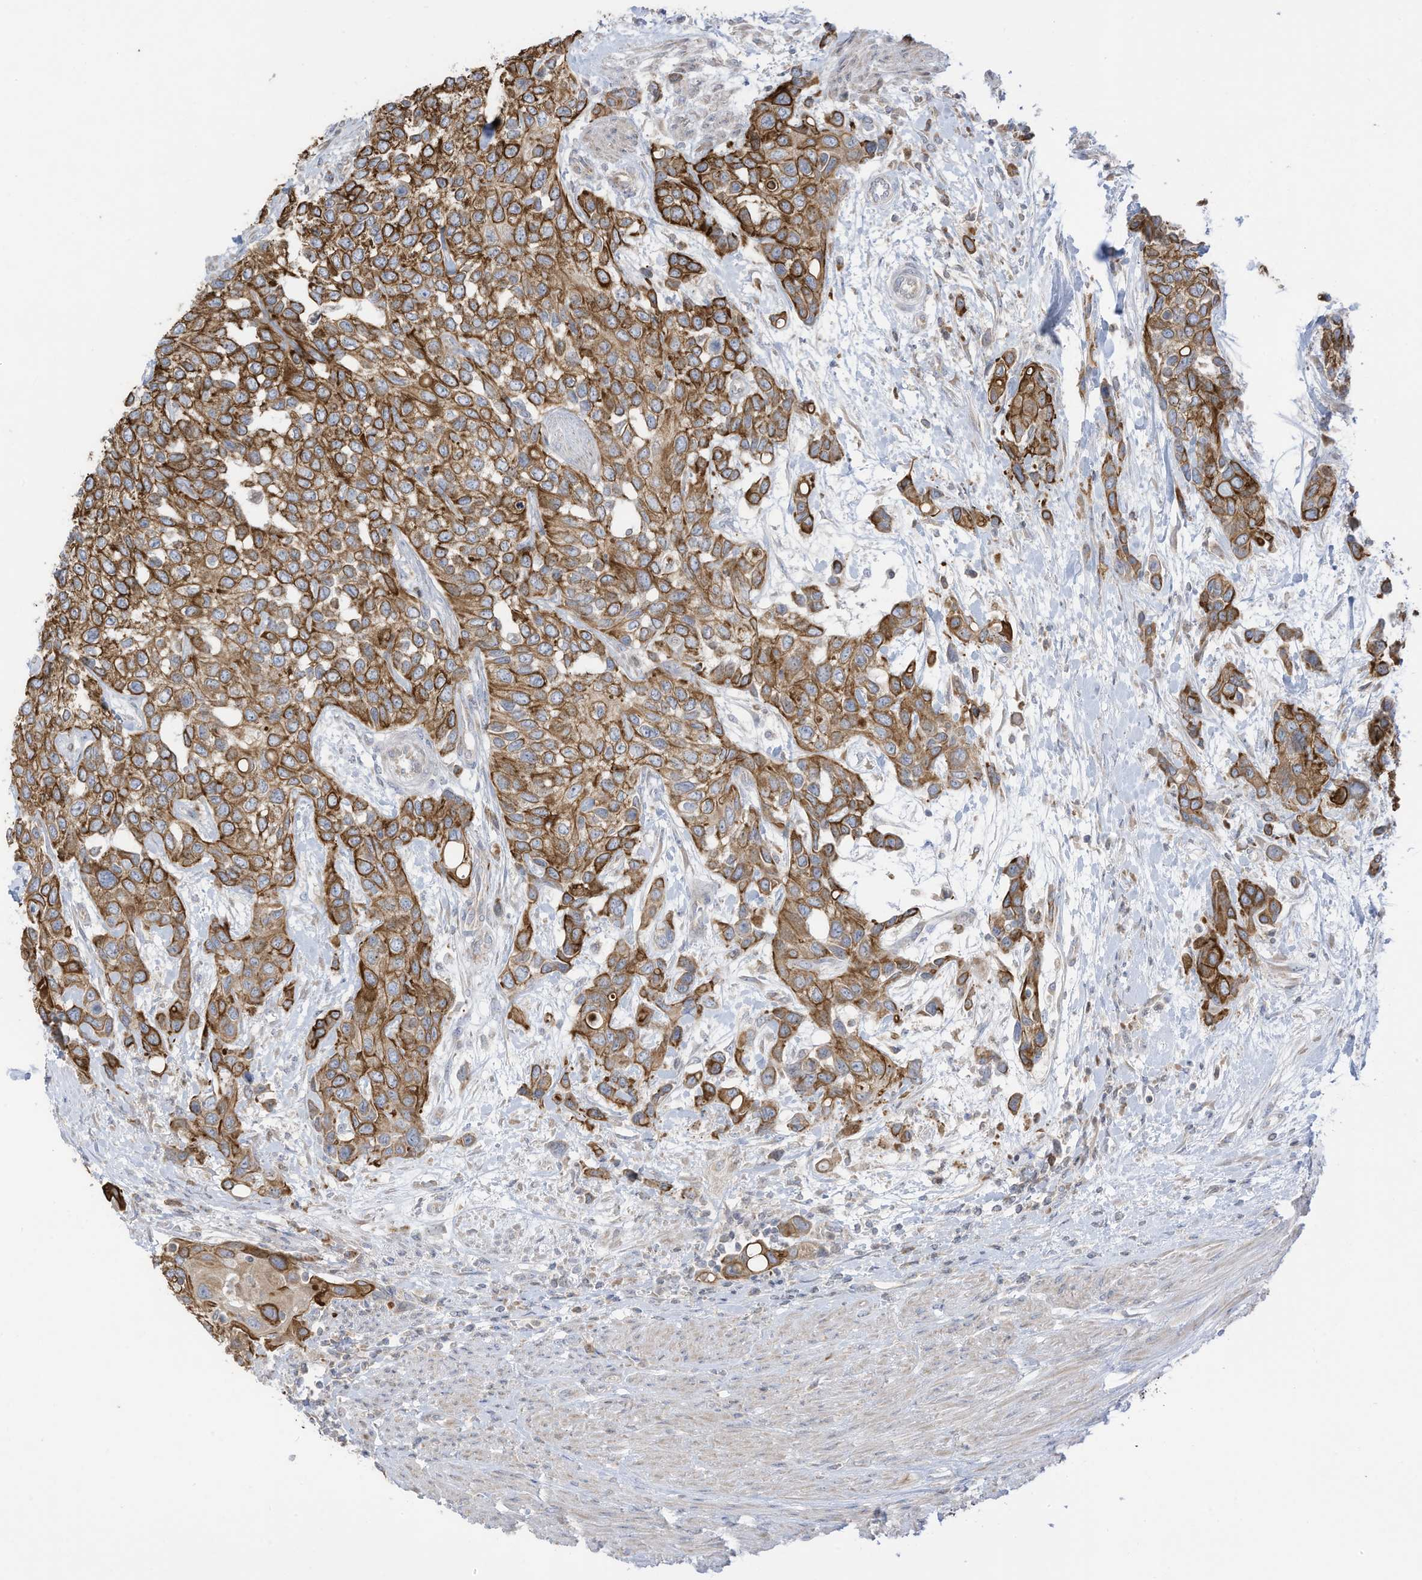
{"staining": {"intensity": "strong", "quantity": ">75%", "location": "cytoplasmic/membranous"}, "tissue": "urothelial cancer", "cell_type": "Tumor cells", "image_type": "cancer", "snomed": [{"axis": "morphology", "description": "Normal tissue, NOS"}, {"axis": "morphology", "description": "Urothelial carcinoma, High grade"}, {"axis": "topography", "description": "Vascular tissue"}, {"axis": "topography", "description": "Urinary bladder"}], "caption": "Brown immunohistochemical staining in human urothelial cancer exhibits strong cytoplasmic/membranous positivity in approximately >75% of tumor cells.", "gene": "CGAS", "patient": {"sex": "female", "age": 56}}